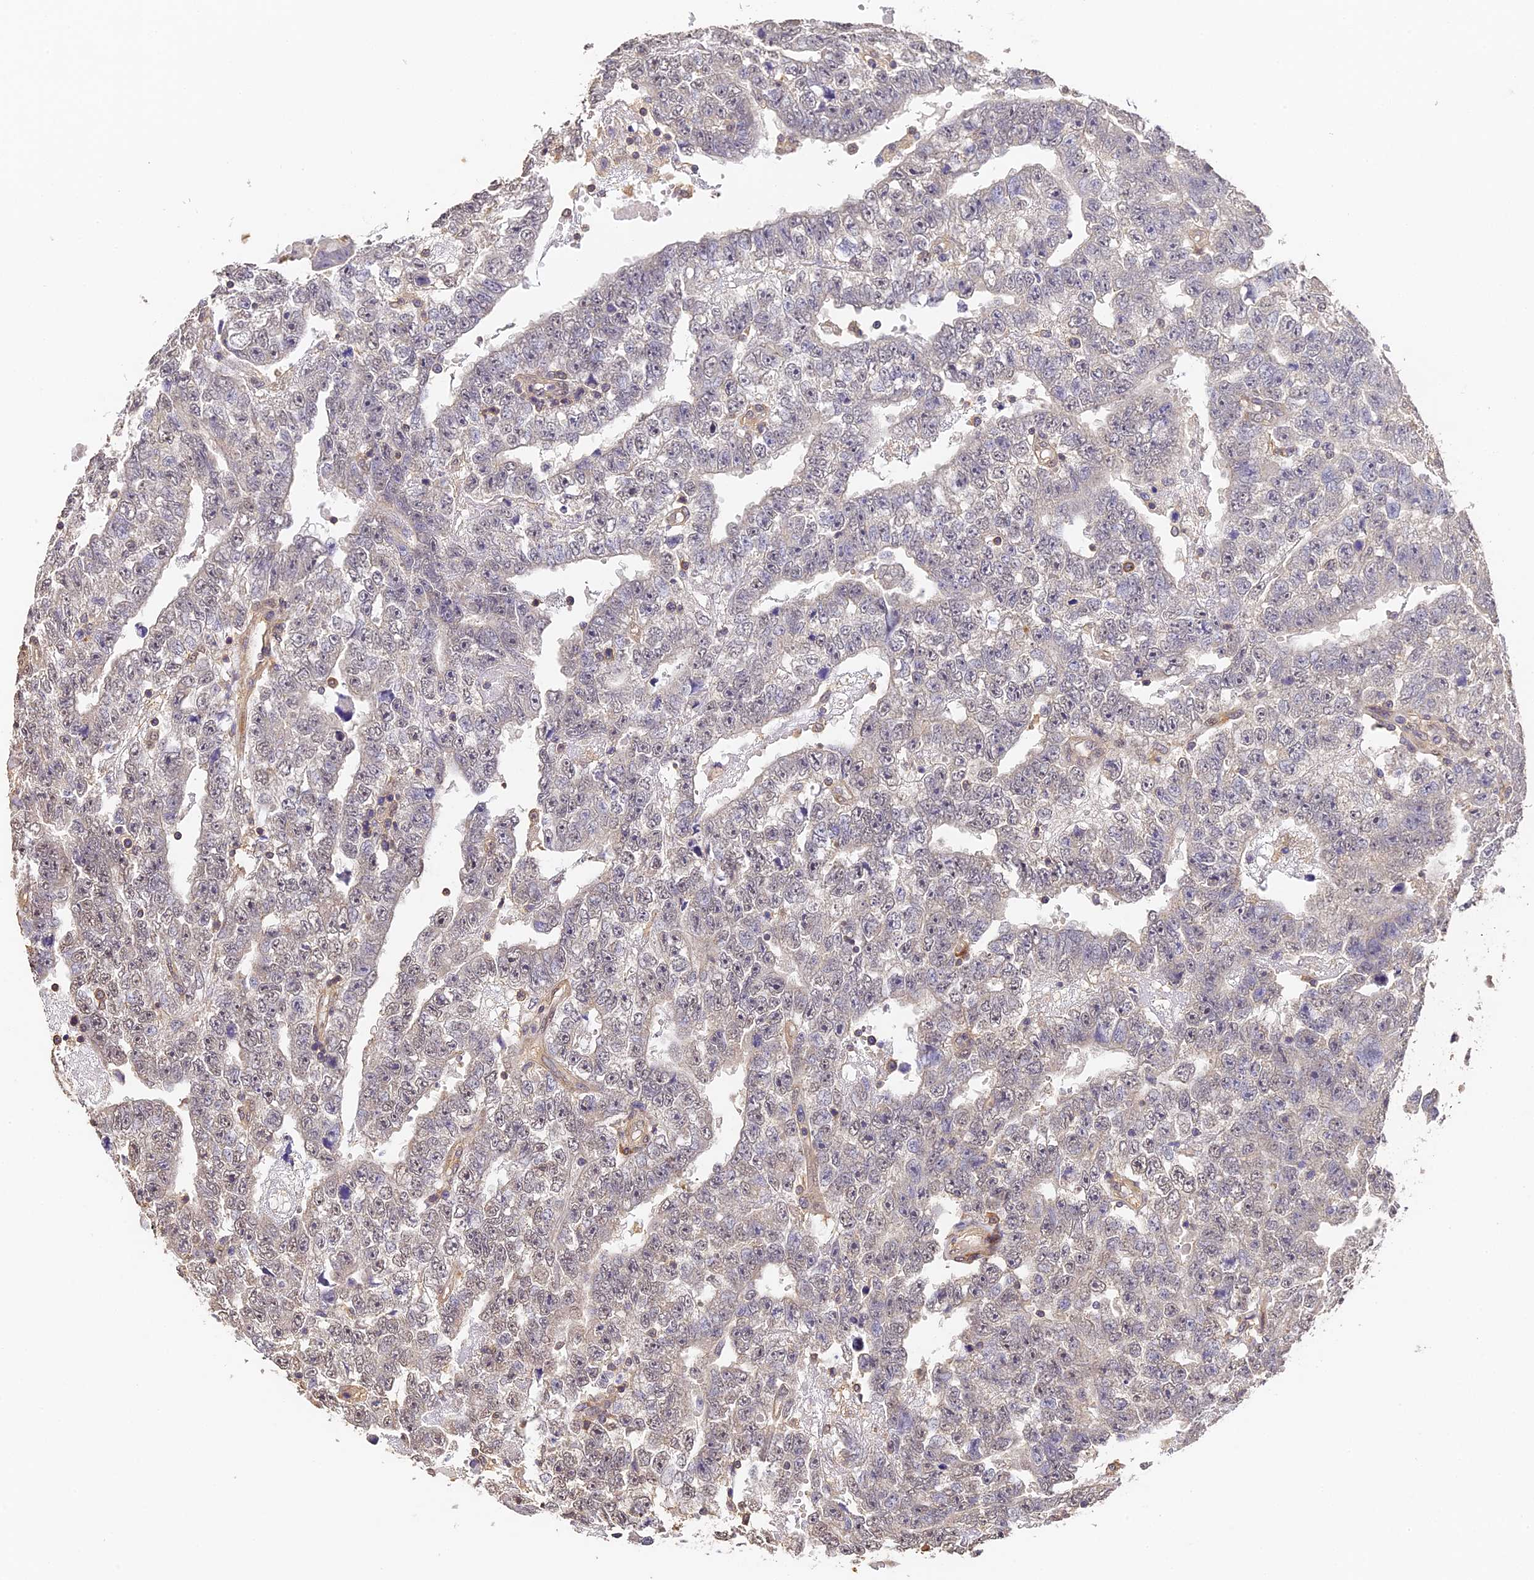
{"staining": {"intensity": "negative", "quantity": "none", "location": "none"}, "tissue": "testis cancer", "cell_type": "Tumor cells", "image_type": "cancer", "snomed": [{"axis": "morphology", "description": "Carcinoma, Embryonal, NOS"}, {"axis": "topography", "description": "Testis"}], "caption": "An image of testis cancer stained for a protein reveals no brown staining in tumor cells.", "gene": "SLC11A1", "patient": {"sex": "male", "age": 25}}